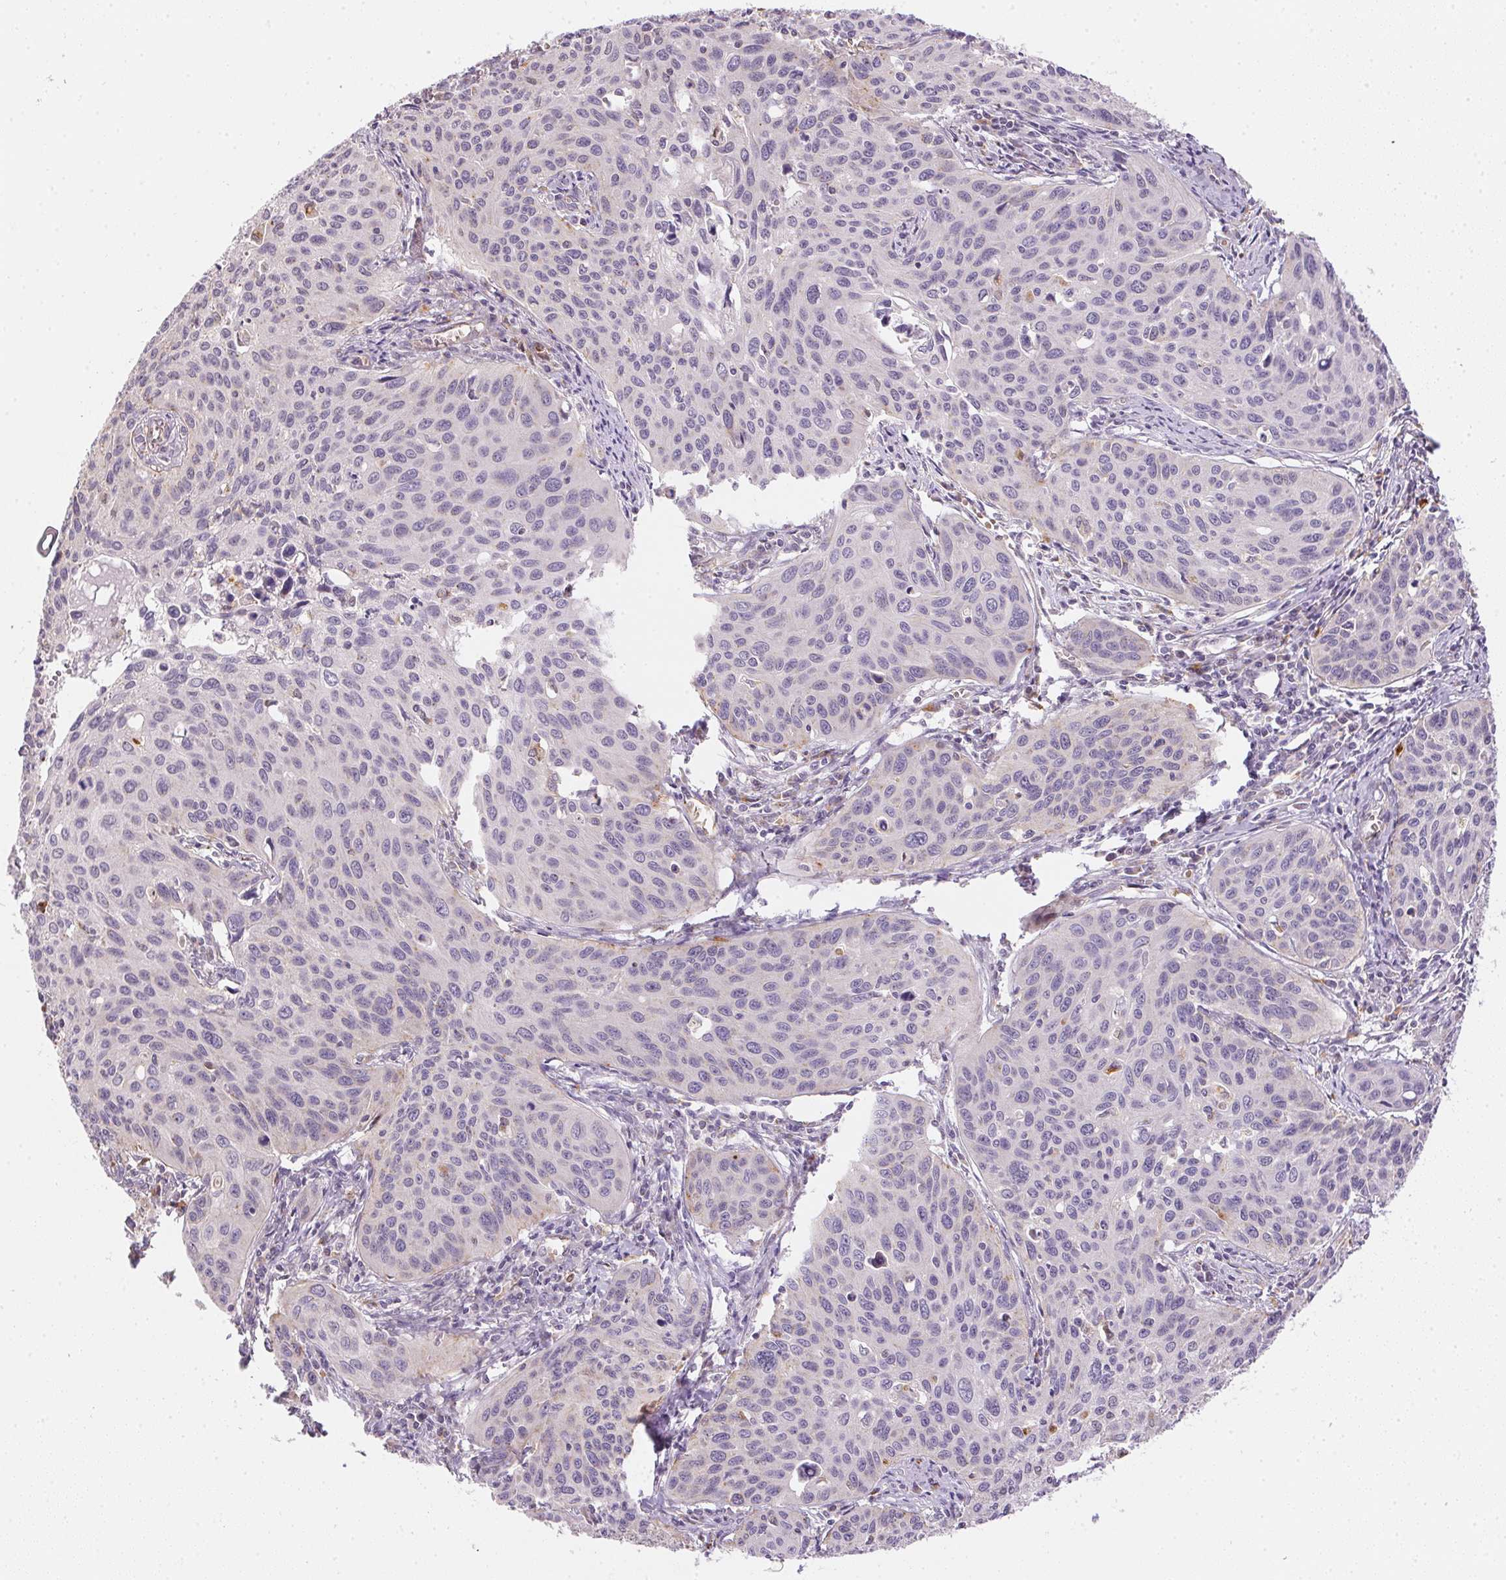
{"staining": {"intensity": "negative", "quantity": "none", "location": "none"}, "tissue": "cervical cancer", "cell_type": "Tumor cells", "image_type": "cancer", "snomed": [{"axis": "morphology", "description": "Squamous cell carcinoma, NOS"}, {"axis": "topography", "description": "Cervix"}], "caption": "Immunohistochemistry histopathology image of human cervical cancer stained for a protein (brown), which displays no staining in tumor cells.", "gene": "METTL13", "patient": {"sex": "female", "age": 31}}